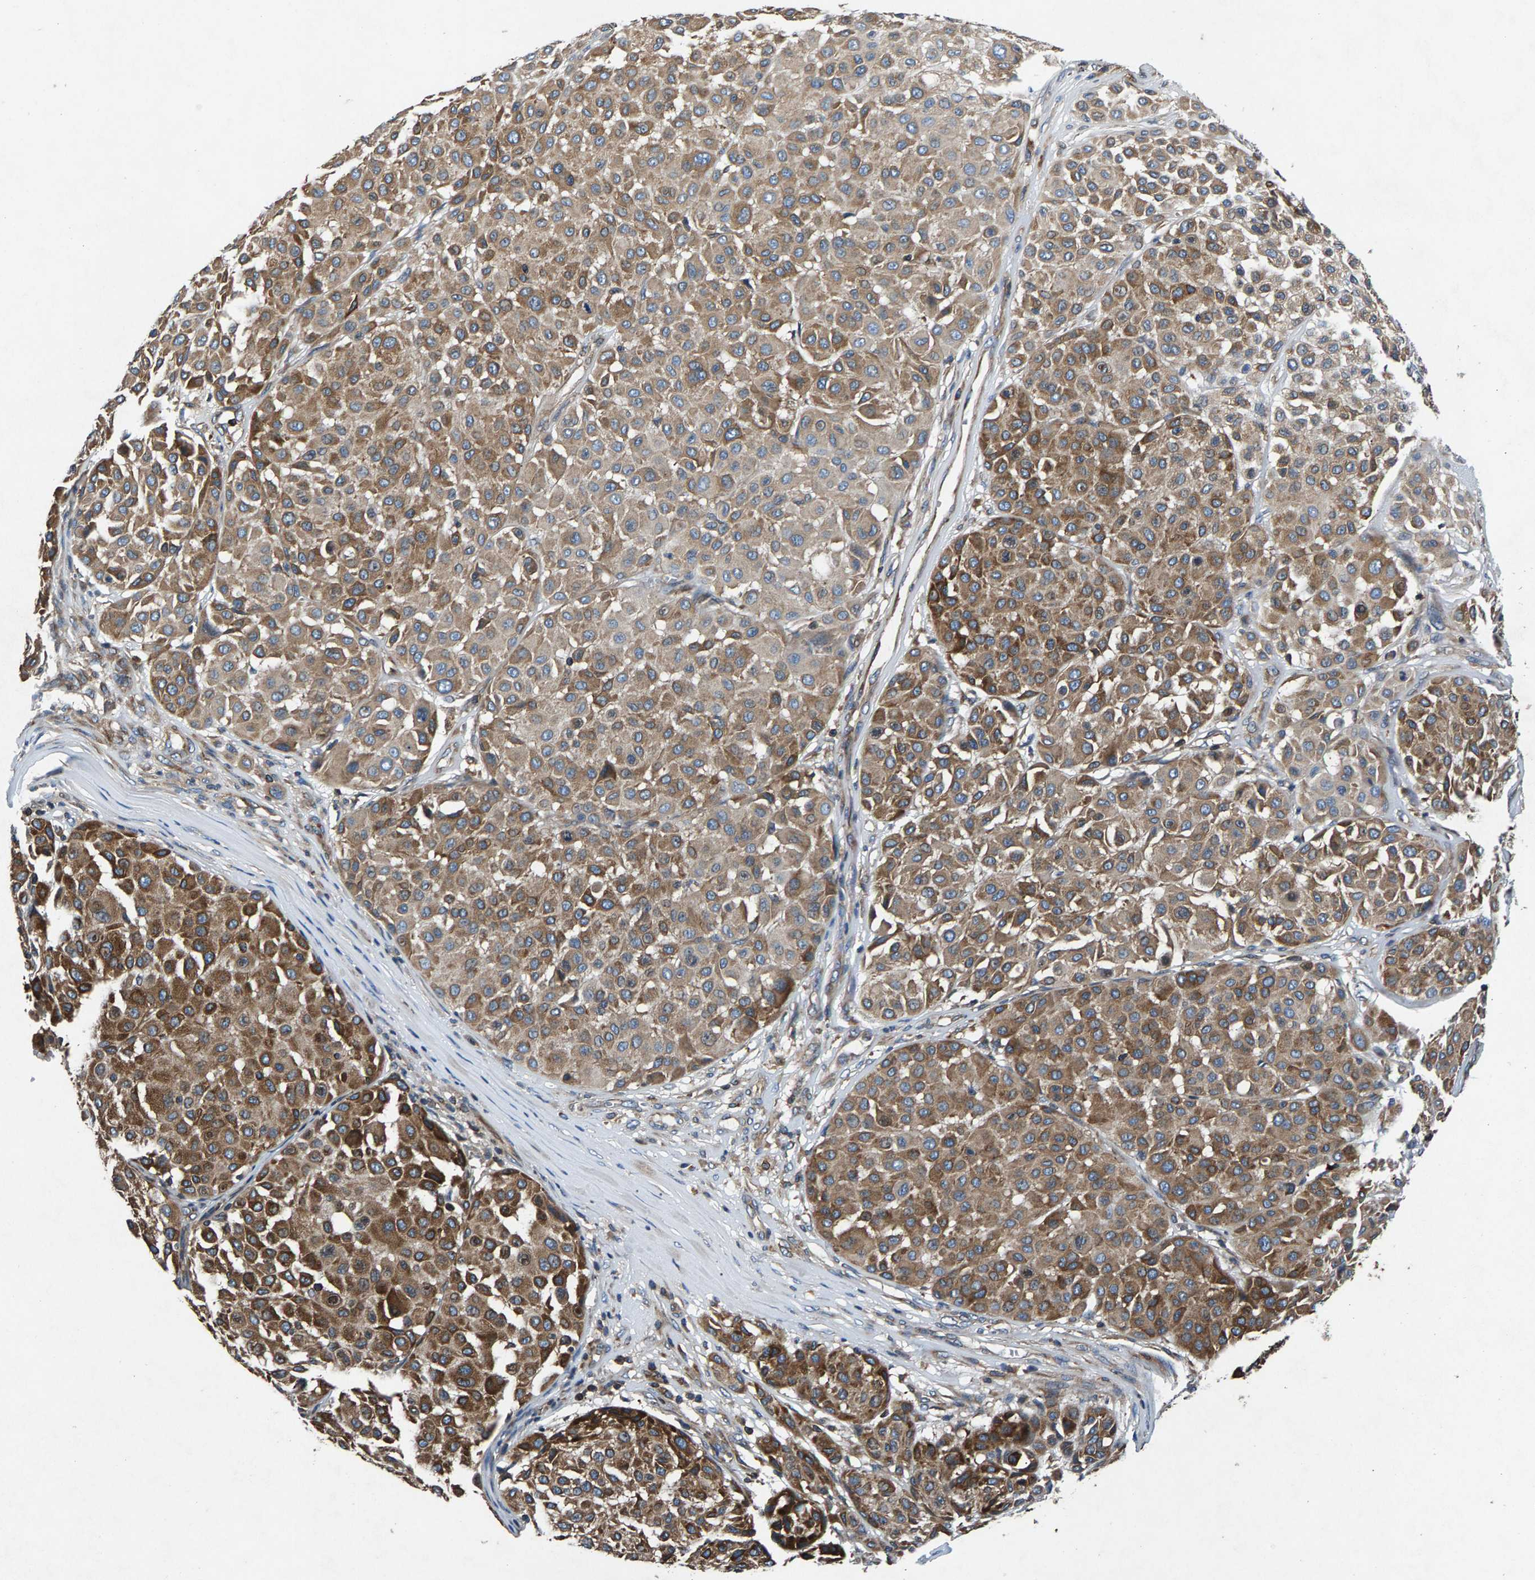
{"staining": {"intensity": "moderate", "quantity": ">75%", "location": "cytoplasmic/membranous"}, "tissue": "melanoma", "cell_type": "Tumor cells", "image_type": "cancer", "snomed": [{"axis": "morphology", "description": "Malignant melanoma, Metastatic site"}, {"axis": "topography", "description": "Soft tissue"}], "caption": "Human malignant melanoma (metastatic site) stained with a protein marker shows moderate staining in tumor cells.", "gene": "LPCAT1", "patient": {"sex": "male", "age": 41}}